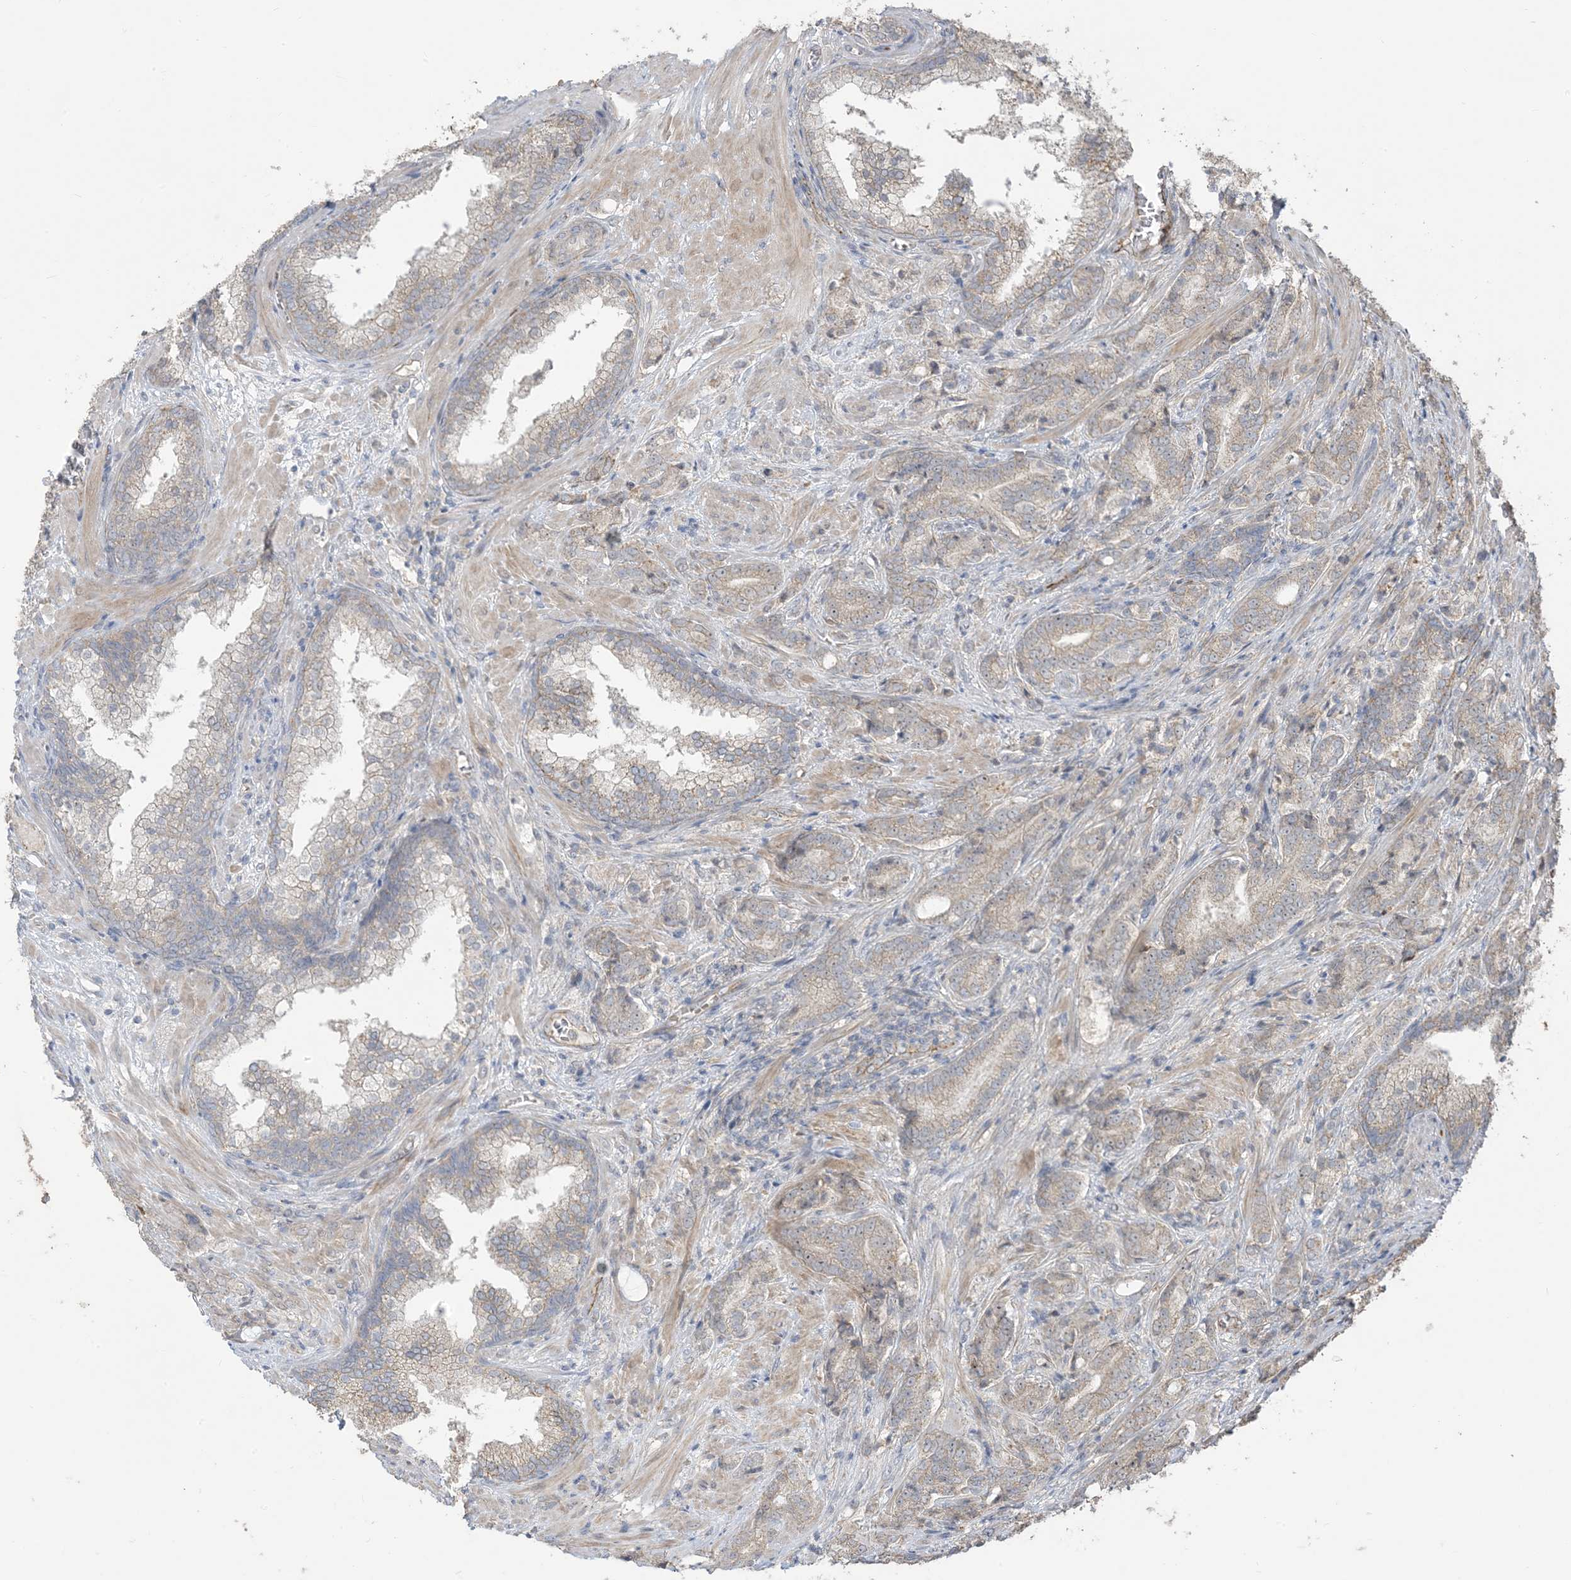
{"staining": {"intensity": "negative", "quantity": "none", "location": "none"}, "tissue": "prostate cancer", "cell_type": "Tumor cells", "image_type": "cancer", "snomed": [{"axis": "morphology", "description": "Adenocarcinoma, High grade"}, {"axis": "topography", "description": "Prostate"}], "caption": "IHC image of neoplastic tissue: human prostate high-grade adenocarcinoma stained with DAB (3,3'-diaminobenzidine) reveals no significant protein staining in tumor cells.", "gene": "KLHL18", "patient": {"sex": "male", "age": 57}}